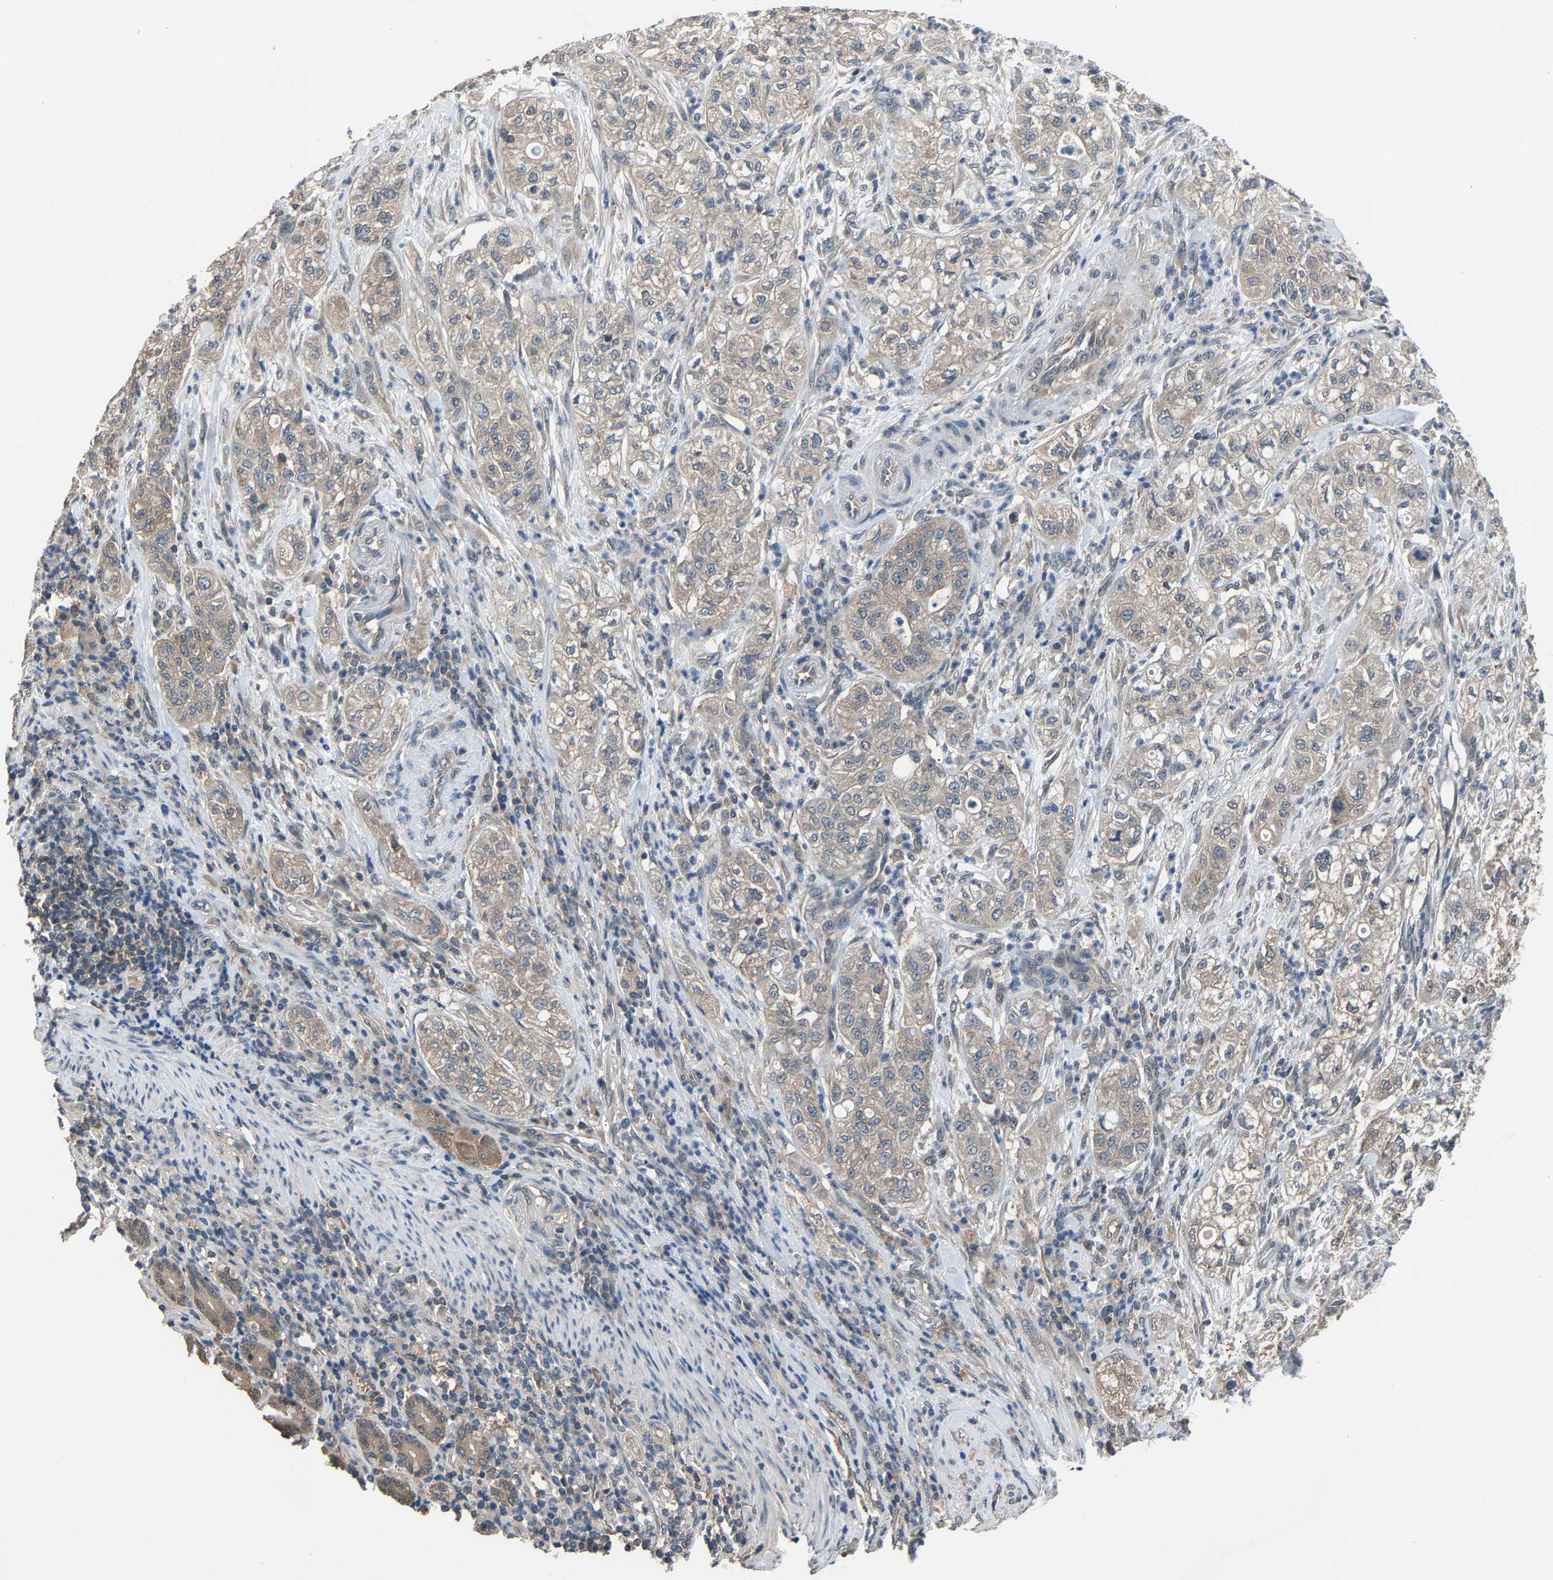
{"staining": {"intensity": "weak", "quantity": ">75%", "location": "cytoplasmic/membranous"}, "tissue": "pancreatic cancer", "cell_type": "Tumor cells", "image_type": "cancer", "snomed": [{"axis": "morphology", "description": "Adenocarcinoma, NOS"}, {"axis": "topography", "description": "Pancreas"}], "caption": "Immunohistochemical staining of human adenocarcinoma (pancreatic) reveals weak cytoplasmic/membranous protein positivity in about >75% of tumor cells.", "gene": "ABCC9", "patient": {"sex": "female", "age": 78}}